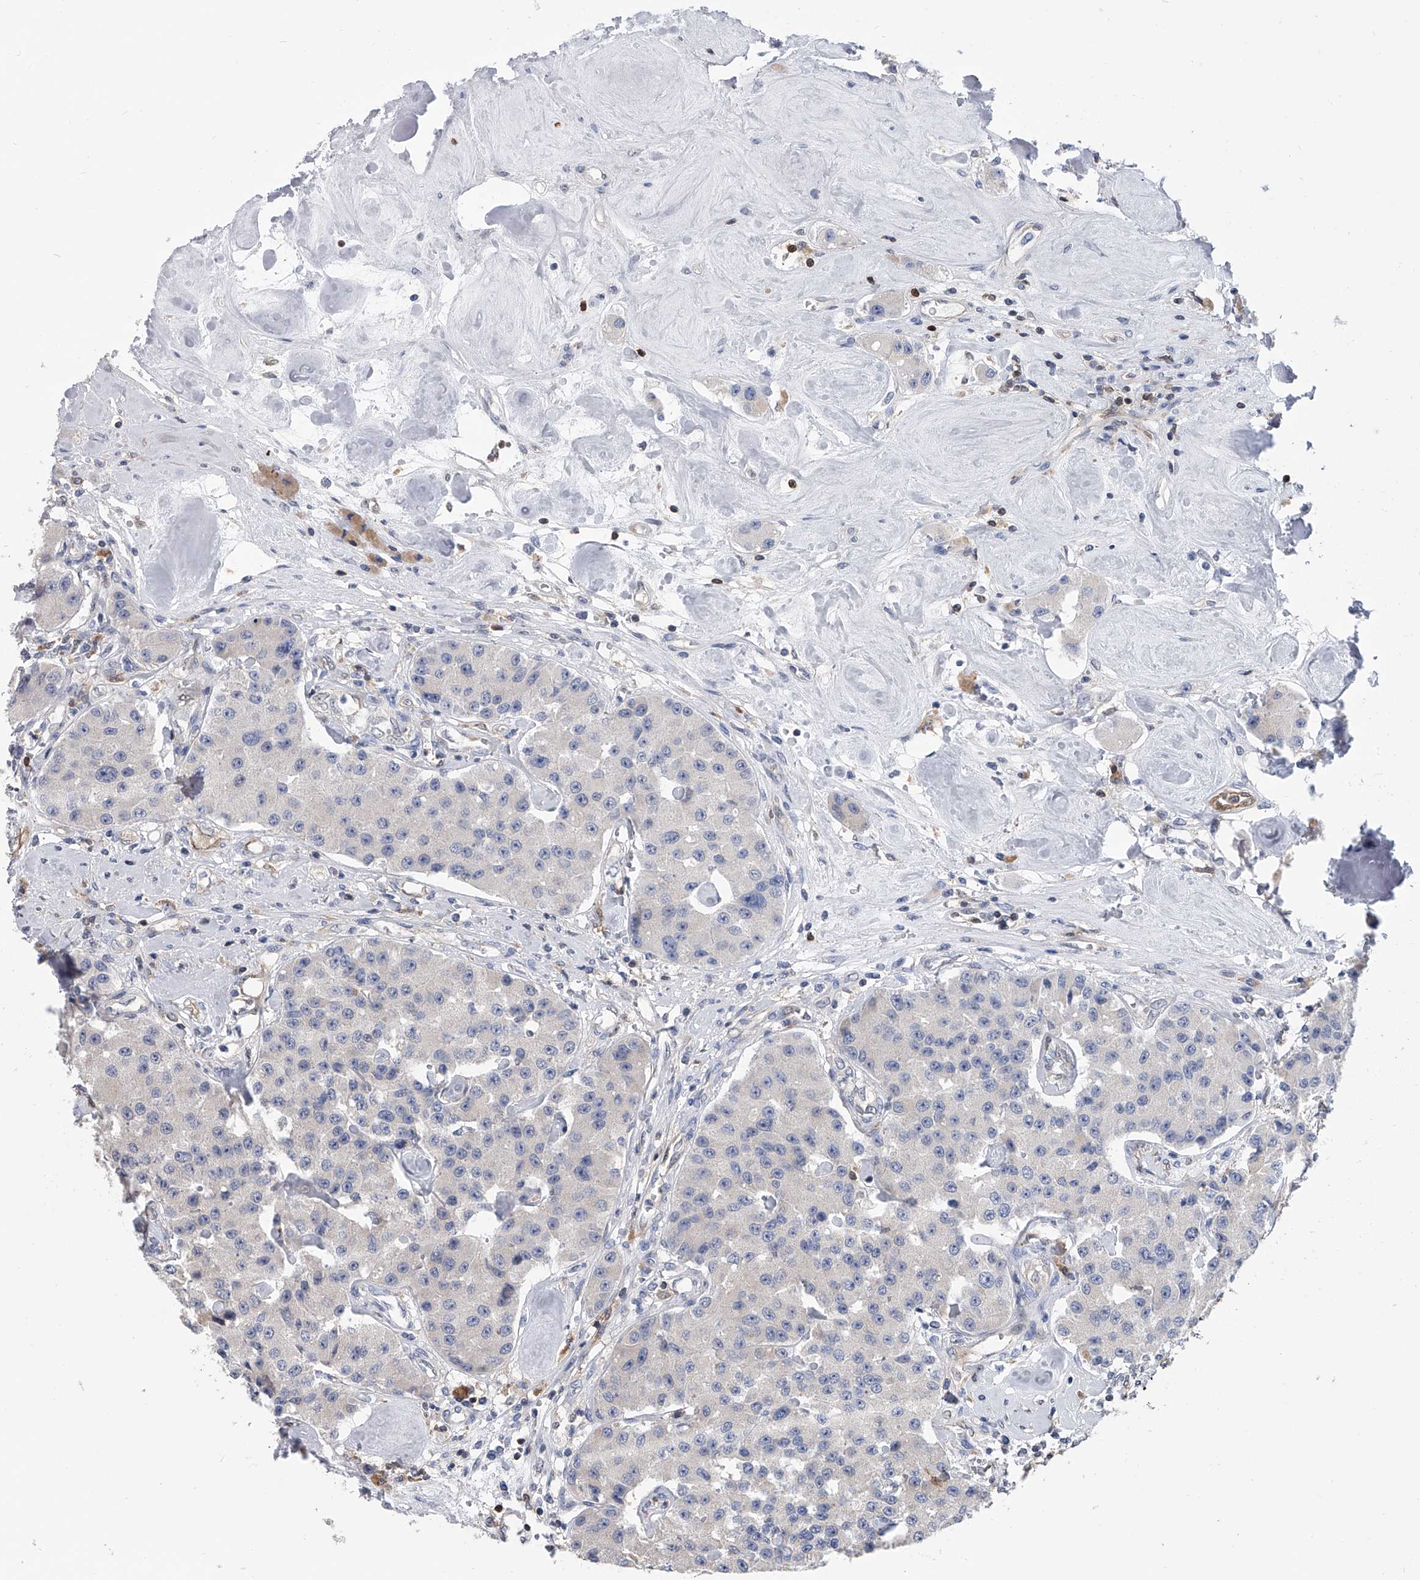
{"staining": {"intensity": "negative", "quantity": "none", "location": "none"}, "tissue": "carcinoid", "cell_type": "Tumor cells", "image_type": "cancer", "snomed": [{"axis": "morphology", "description": "Carcinoid, malignant, NOS"}, {"axis": "topography", "description": "Pancreas"}], "caption": "Carcinoid was stained to show a protein in brown. There is no significant positivity in tumor cells. Nuclei are stained in blue.", "gene": "SERPINB9", "patient": {"sex": "male", "age": 41}}